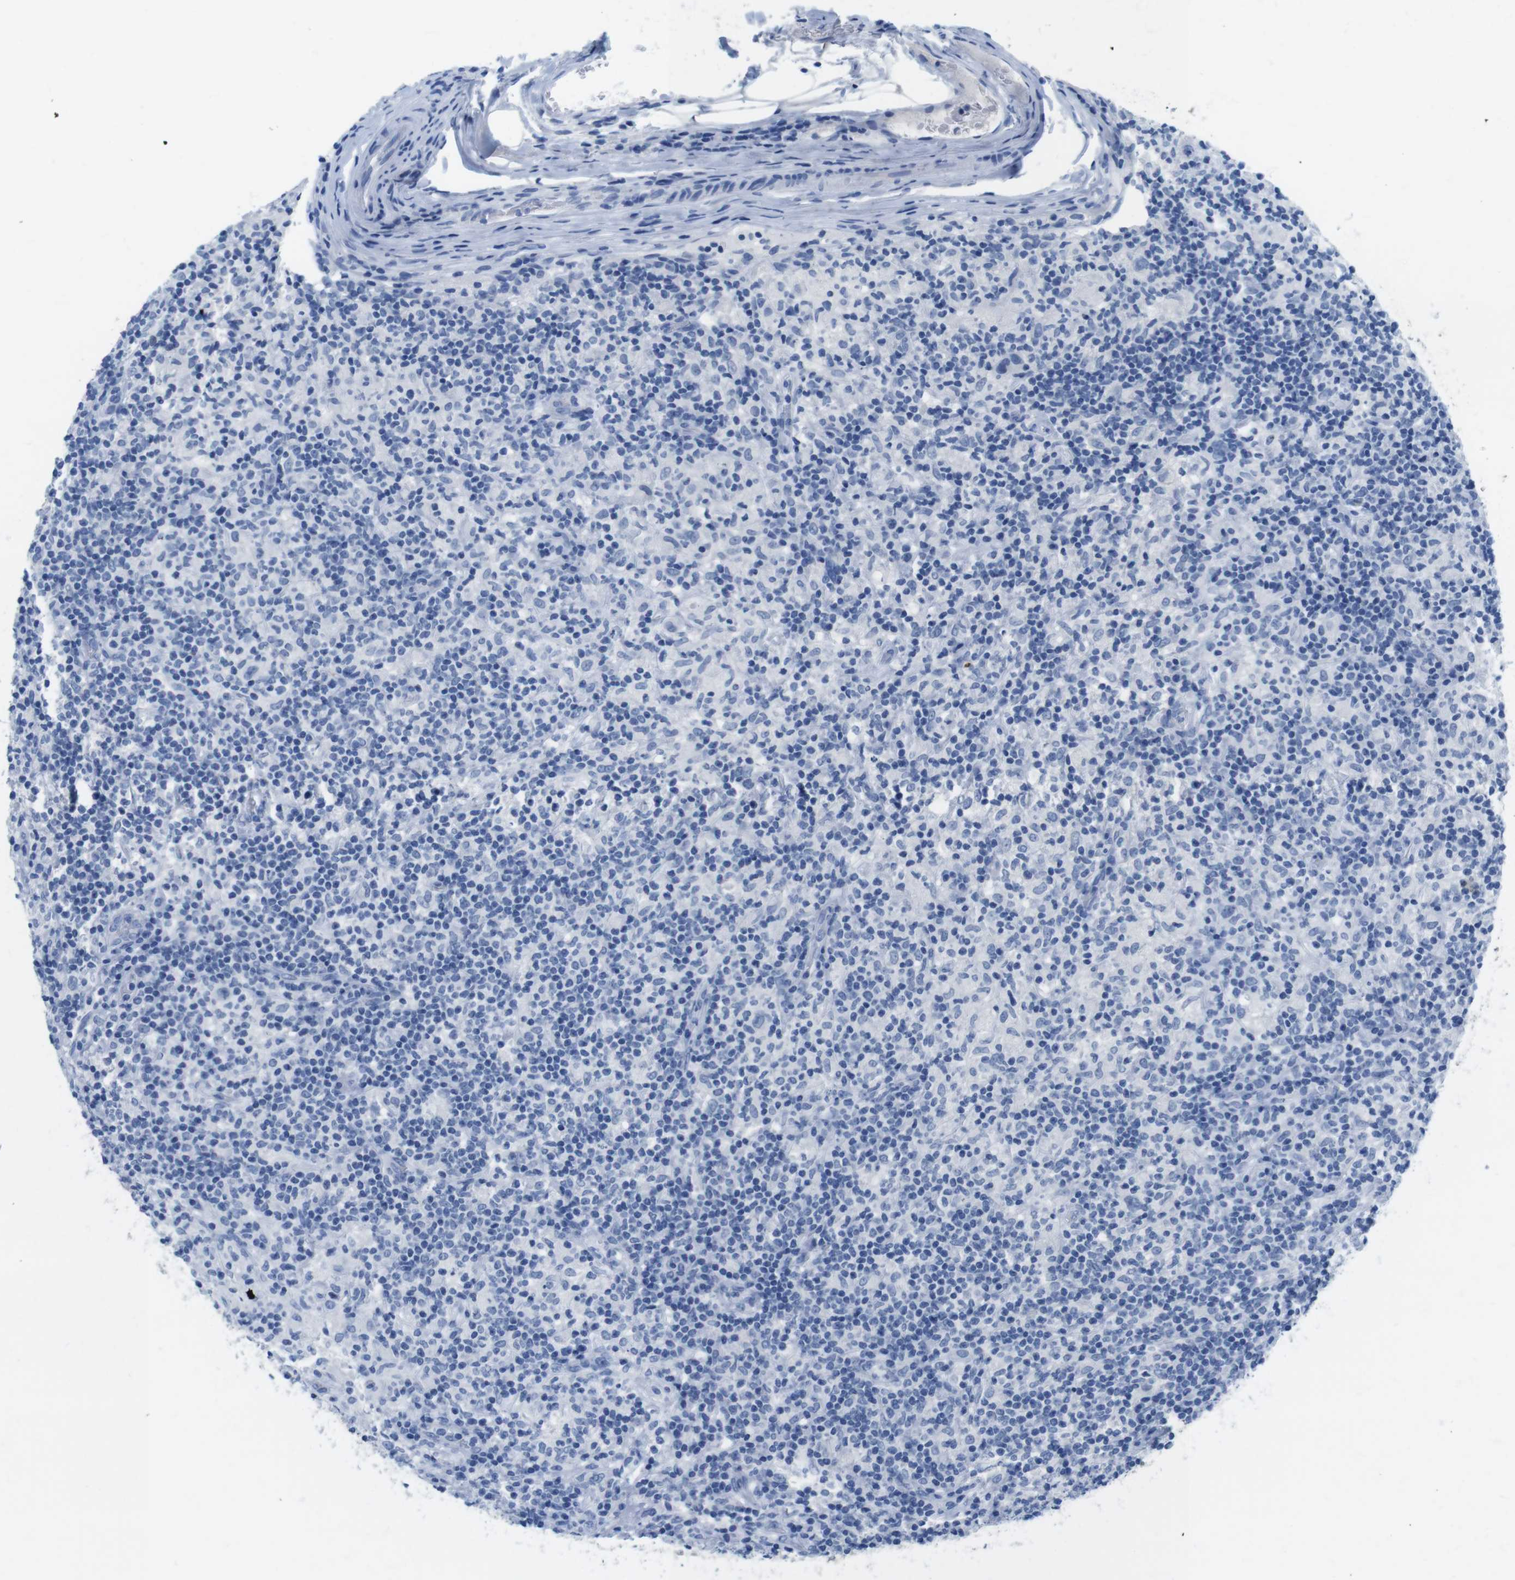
{"staining": {"intensity": "negative", "quantity": "none", "location": "none"}, "tissue": "lymphoma", "cell_type": "Tumor cells", "image_type": "cancer", "snomed": [{"axis": "morphology", "description": "Hodgkin's disease, NOS"}, {"axis": "topography", "description": "Lymph node"}], "caption": "The immunohistochemistry micrograph has no significant staining in tumor cells of lymphoma tissue. (DAB immunohistochemistry visualized using brightfield microscopy, high magnification).", "gene": "MAP6", "patient": {"sex": "male", "age": 70}}